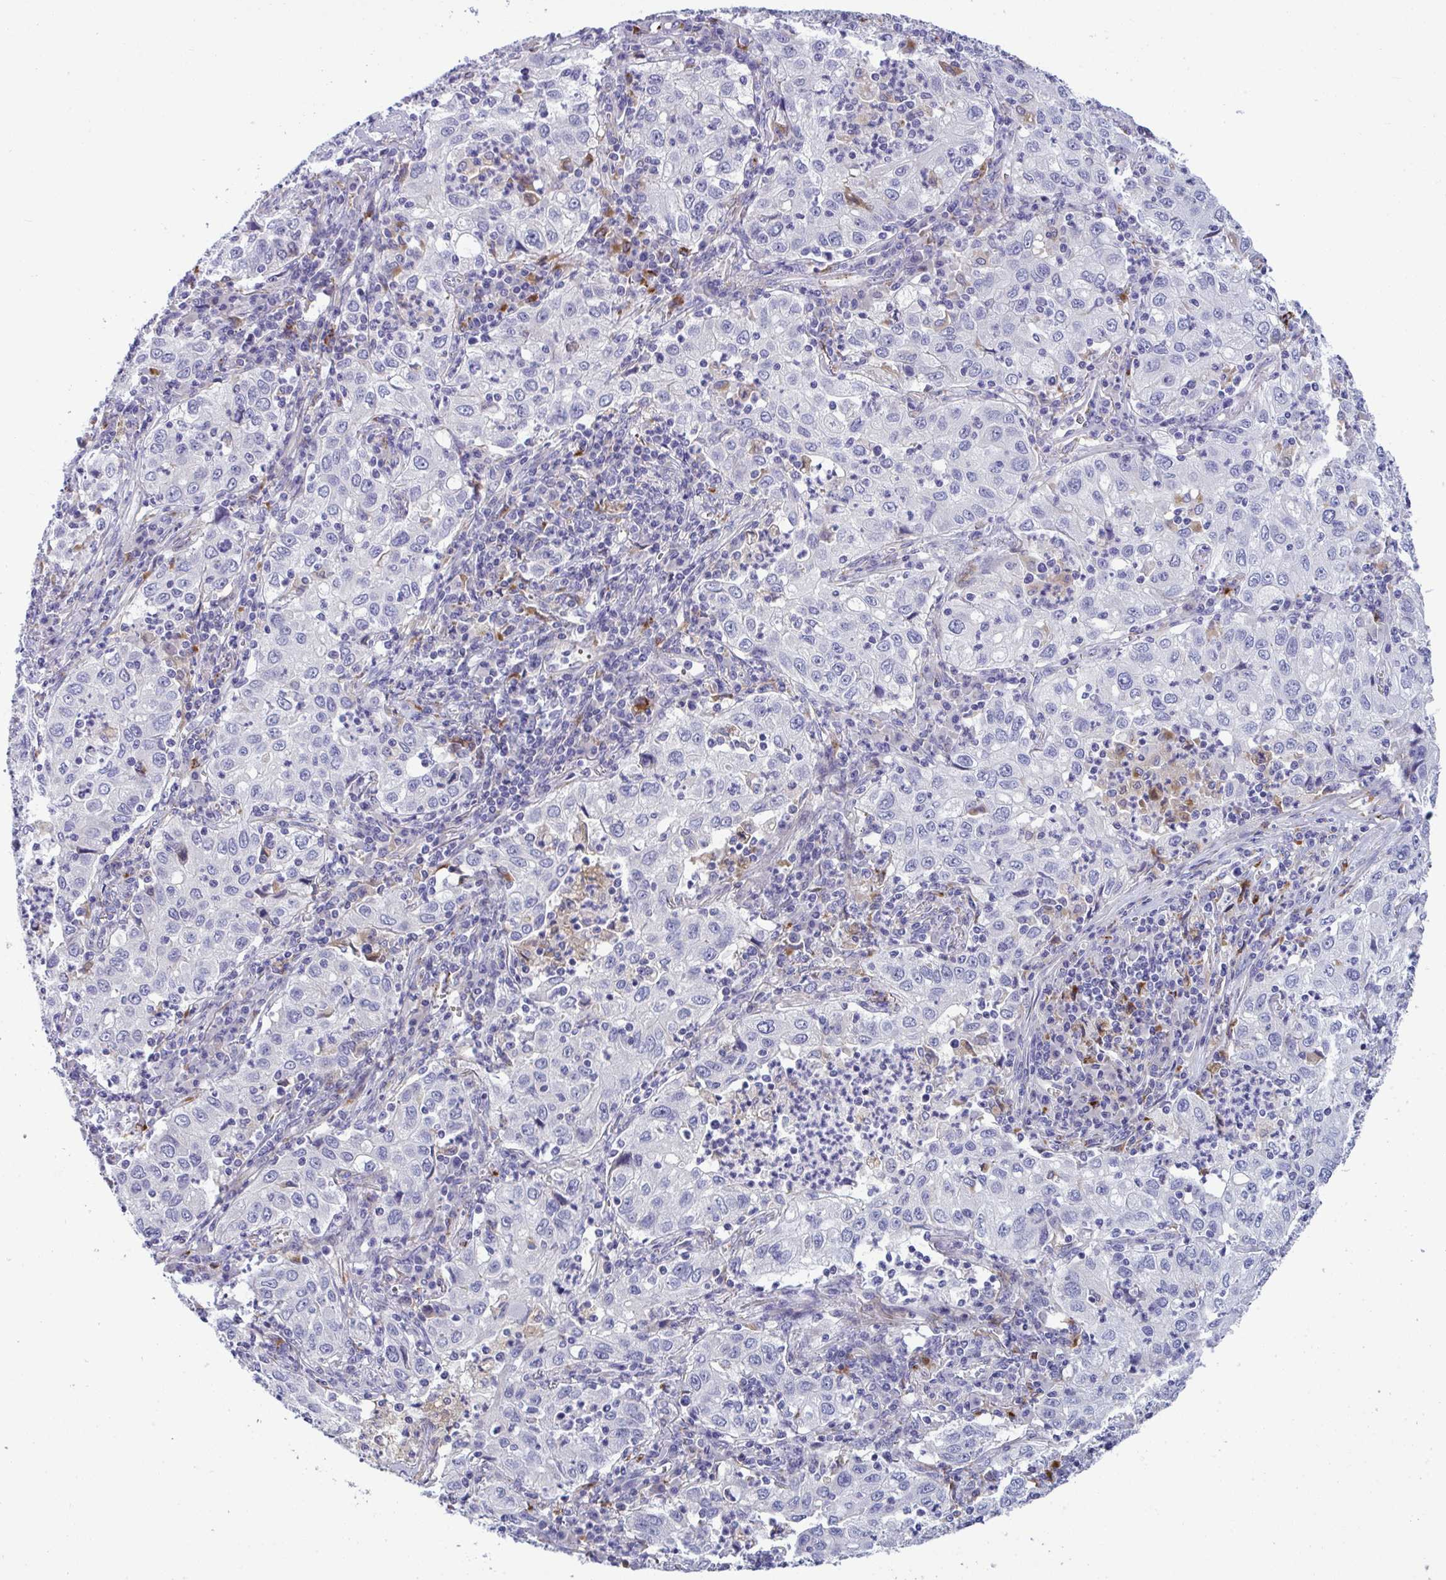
{"staining": {"intensity": "negative", "quantity": "none", "location": "none"}, "tissue": "lung cancer", "cell_type": "Tumor cells", "image_type": "cancer", "snomed": [{"axis": "morphology", "description": "Squamous cell carcinoma, NOS"}, {"axis": "topography", "description": "Lung"}], "caption": "Photomicrograph shows no significant protein staining in tumor cells of squamous cell carcinoma (lung). Nuclei are stained in blue.", "gene": "TOR1AIP2", "patient": {"sex": "male", "age": 71}}